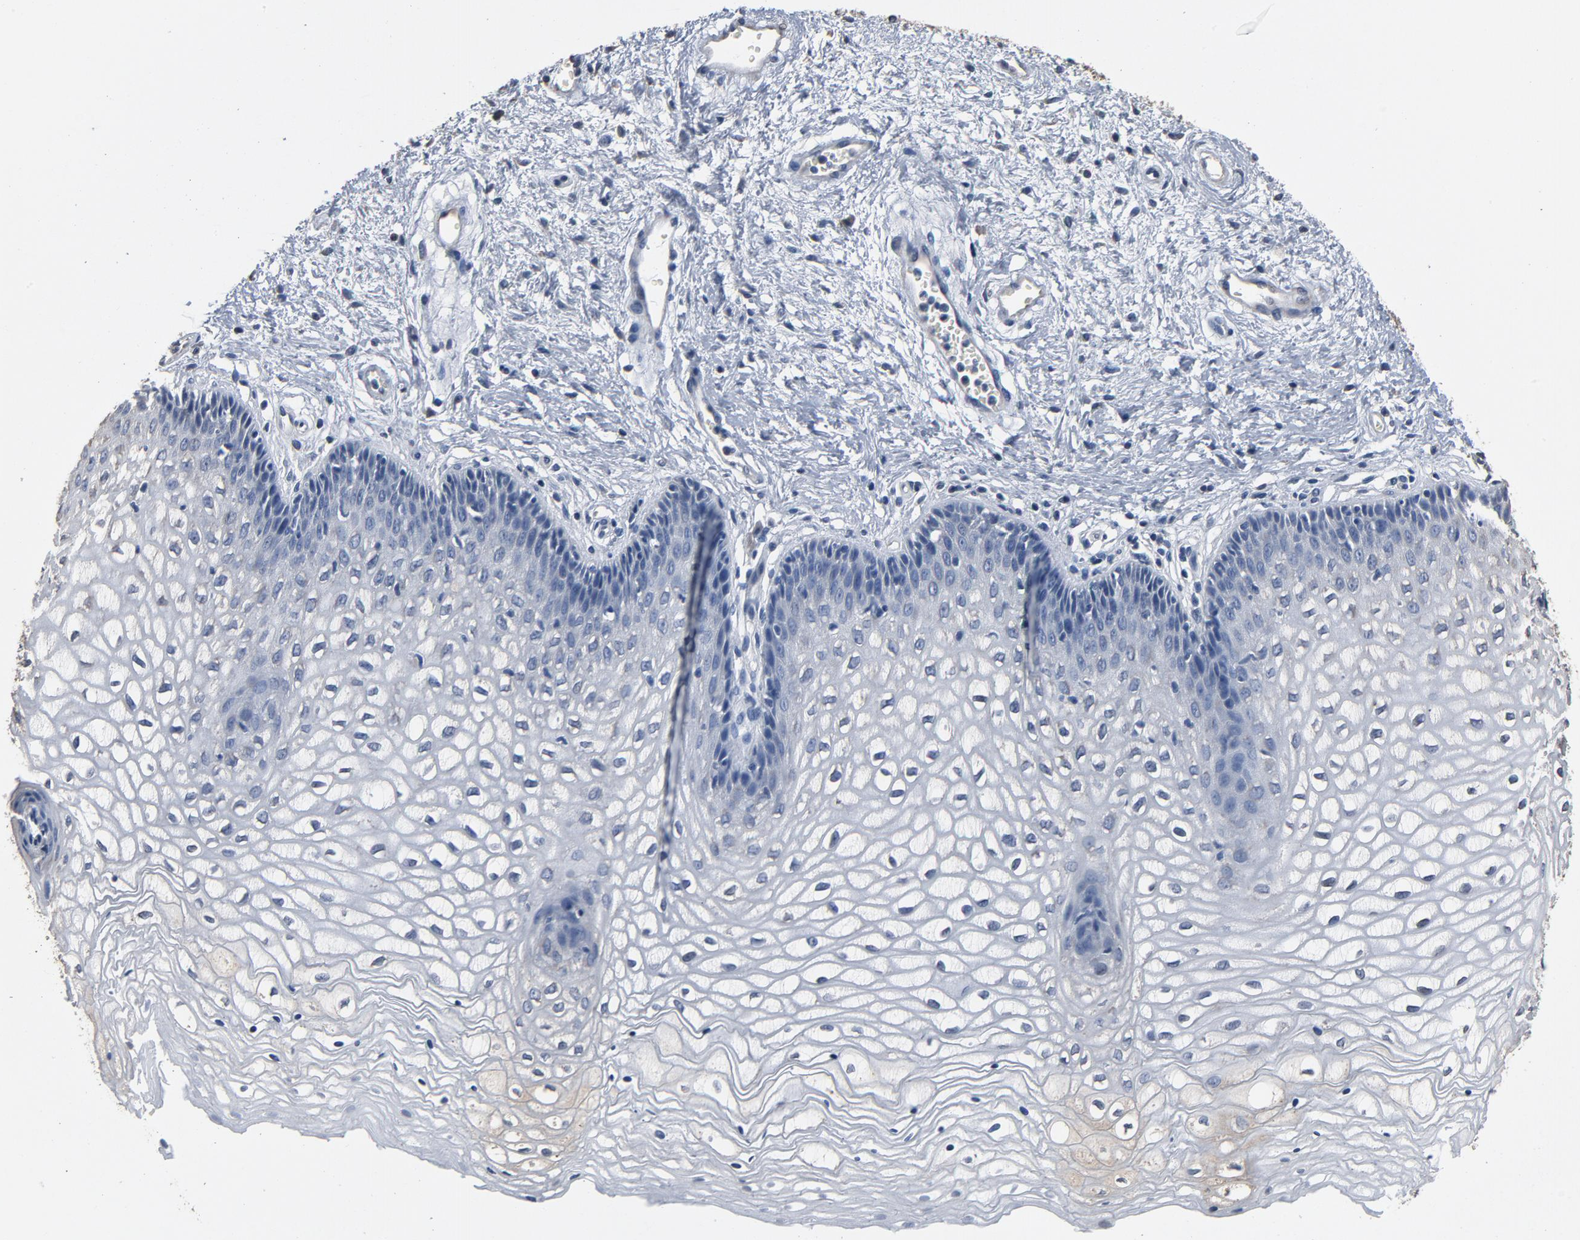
{"staining": {"intensity": "weak", "quantity": "<25%", "location": "cytoplasmic/membranous"}, "tissue": "vagina", "cell_type": "Squamous epithelial cells", "image_type": "normal", "snomed": [{"axis": "morphology", "description": "Normal tissue, NOS"}, {"axis": "topography", "description": "Vagina"}], "caption": "An immunohistochemistry micrograph of normal vagina is shown. There is no staining in squamous epithelial cells of vagina. (DAB (3,3'-diaminobenzidine) IHC with hematoxylin counter stain).", "gene": "SOX6", "patient": {"sex": "female", "age": 34}}